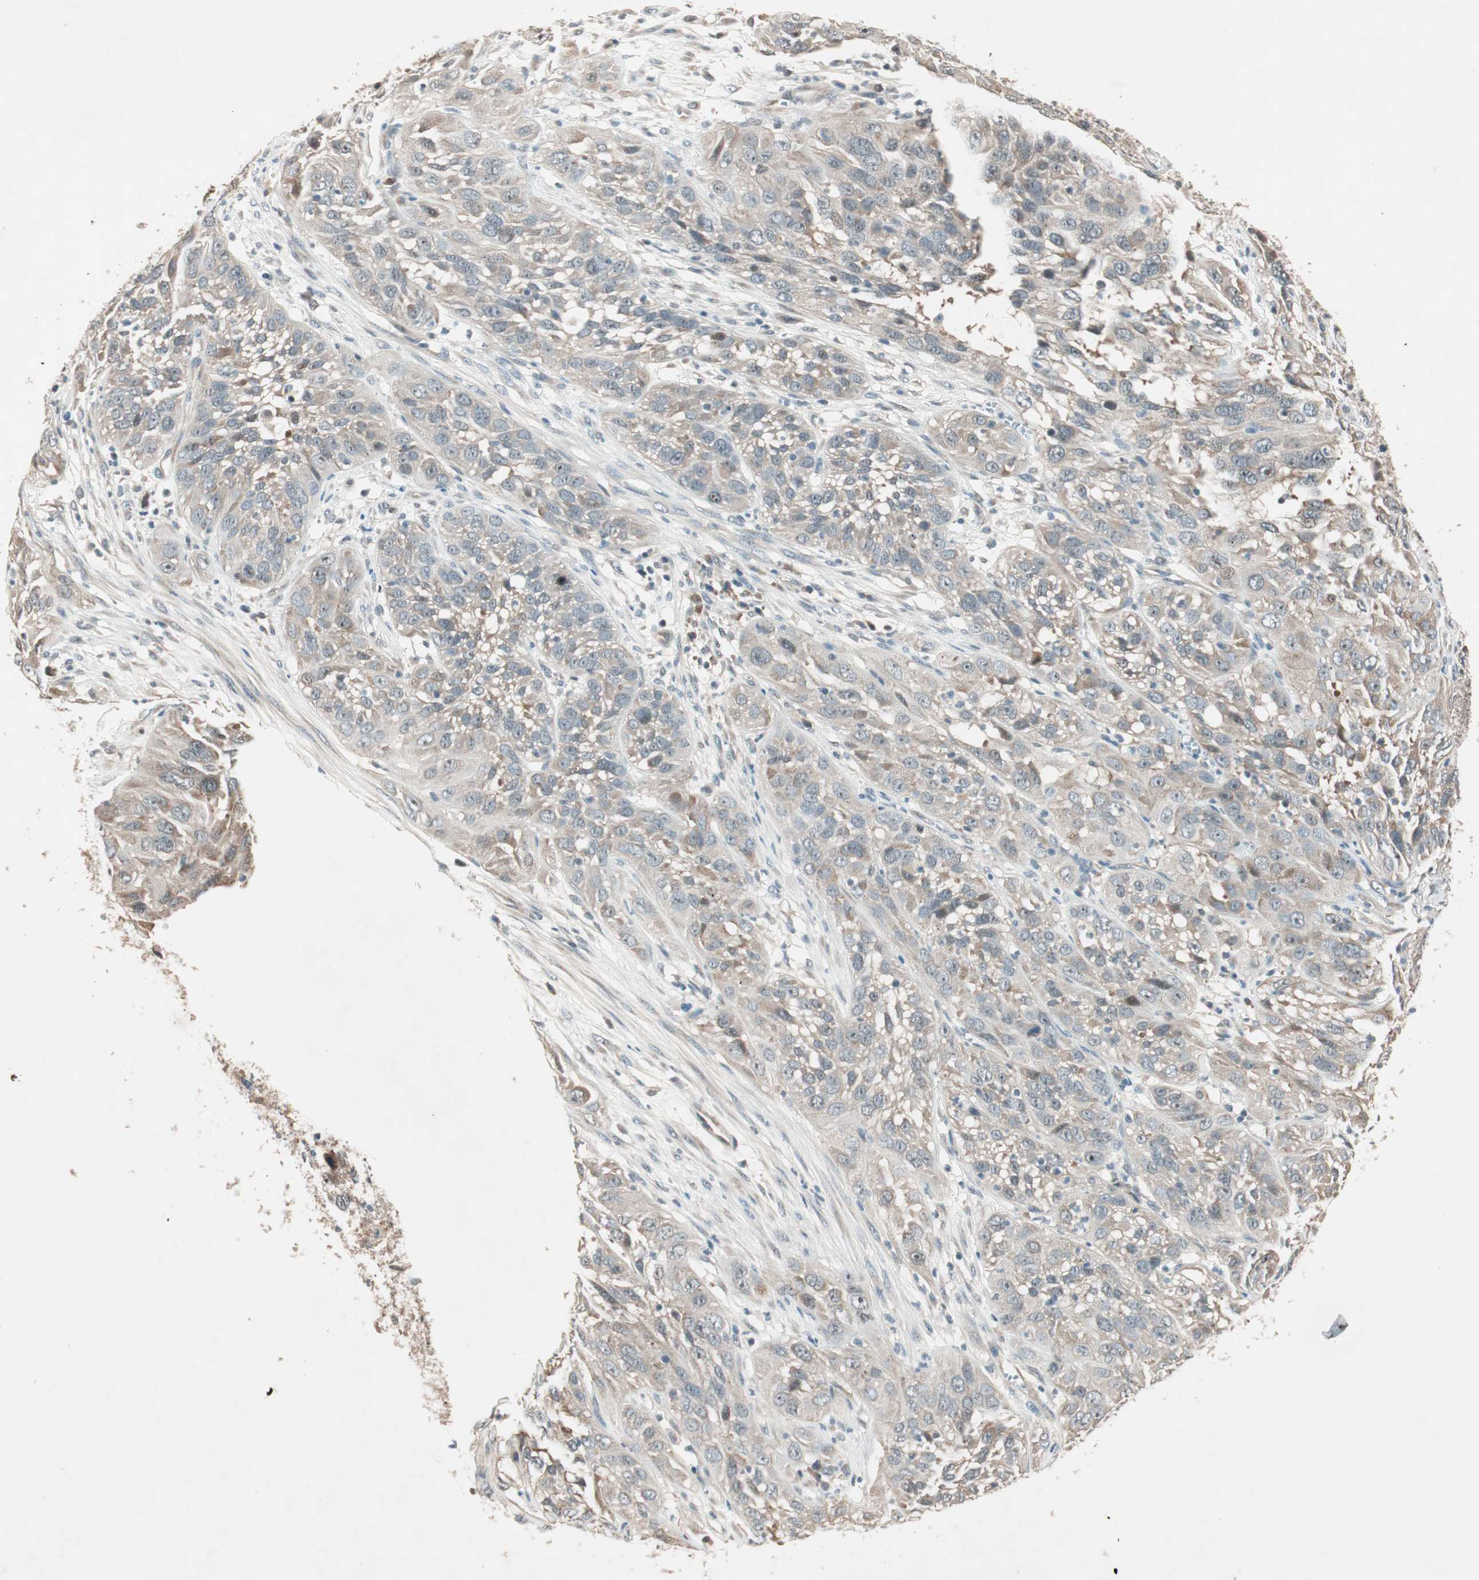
{"staining": {"intensity": "negative", "quantity": "none", "location": "none"}, "tissue": "cervical cancer", "cell_type": "Tumor cells", "image_type": "cancer", "snomed": [{"axis": "morphology", "description": "Squamous cell carcinoma, NOS"}, {"axis": "topography", "description": "Cervix"}], "caption": "A high-resolution histopathology image shows immunohistochemistry staining of cervical squamous cell carcinoma, which displays no significant positivity in tumor cells. (Stains: DAB IHC with hematoxylin counter stain, Microscopy: brightfield microscopy at high magnification).", "gene": "EPHA6", "patient": {"sex": "female", "age": 32}}